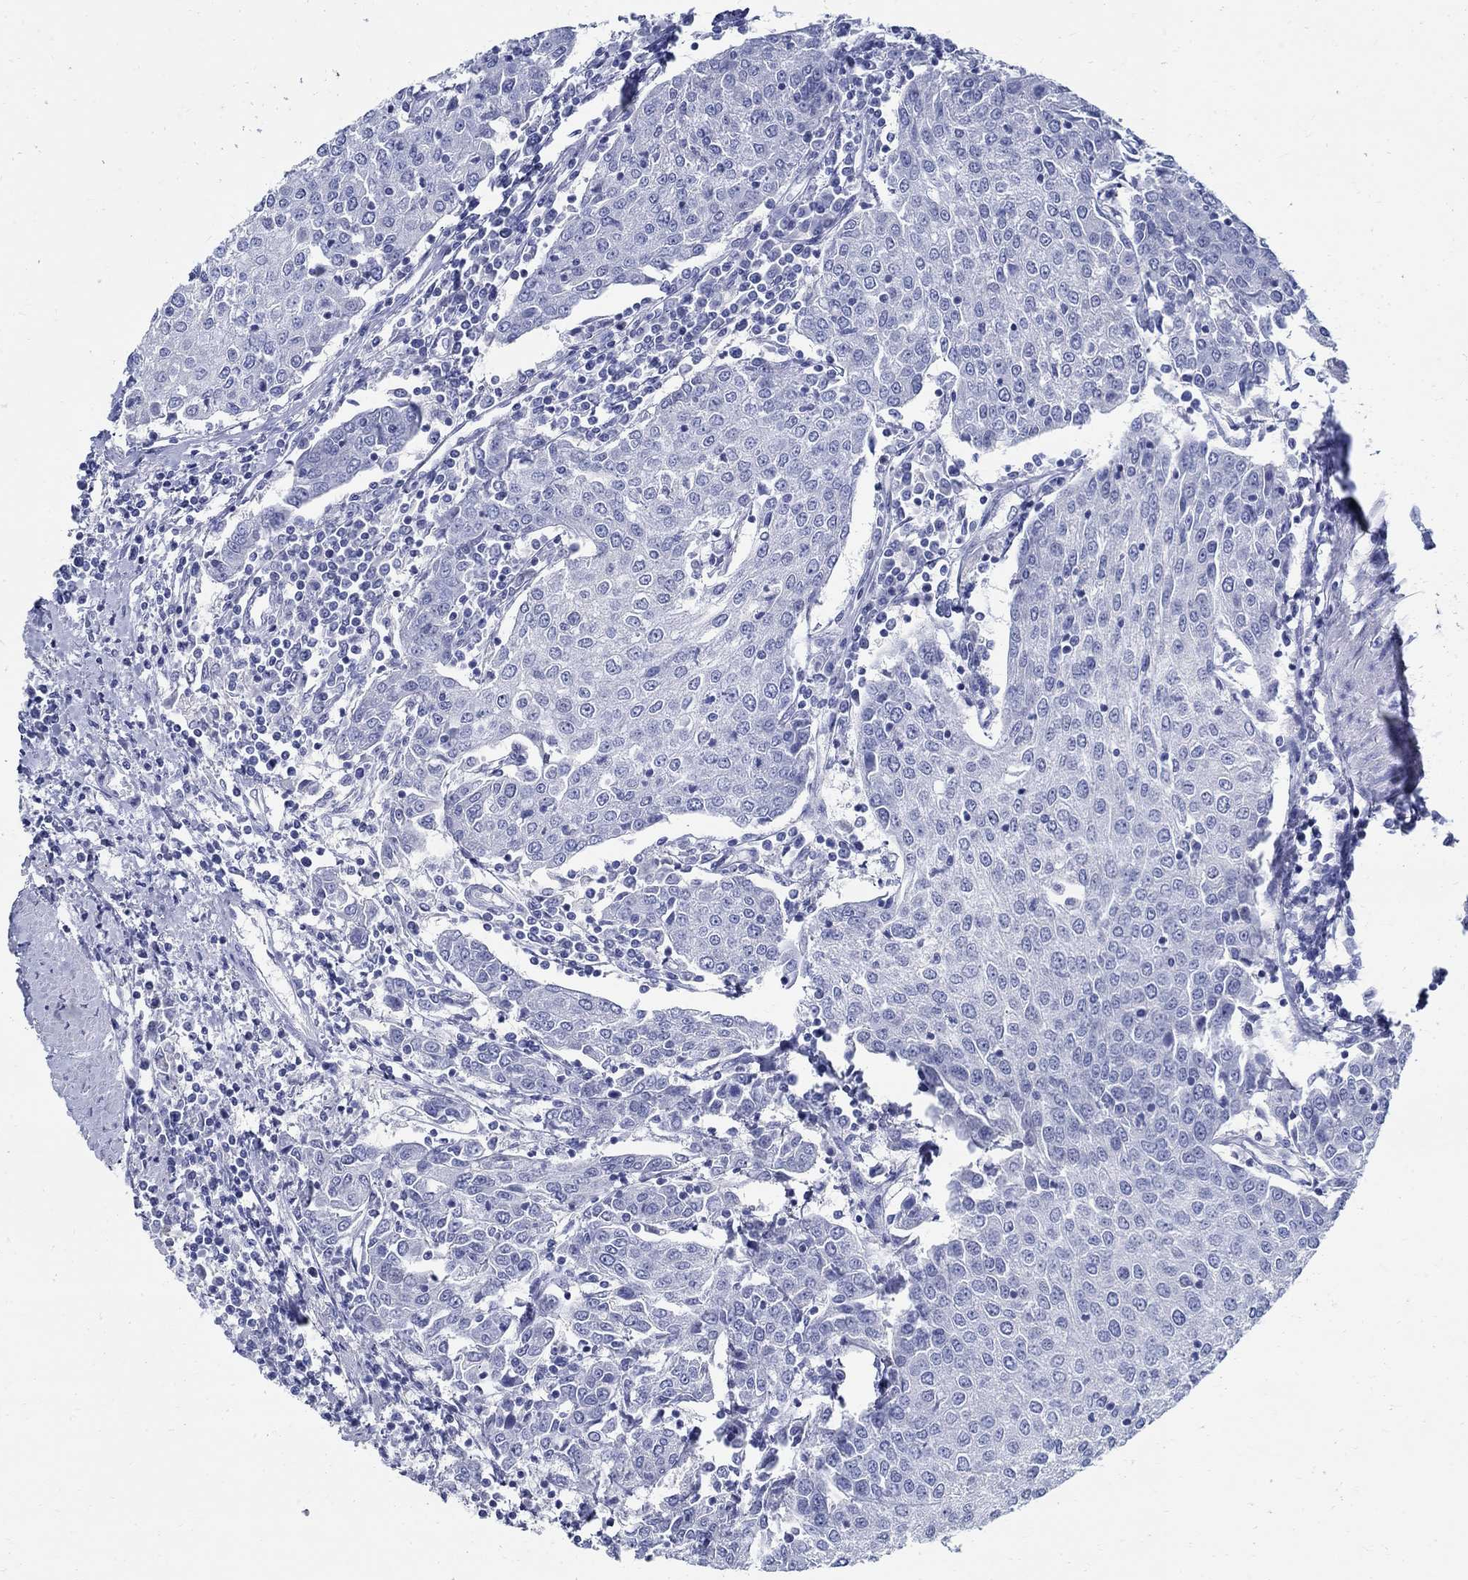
{"staining": {"intensity": "negative", "quantity": "none", "location": "none"}, "tissue": "urothelial cancer", "cell_type": "Tumor cells", "image_type": "cancer", "snomed": [{"axis": "morphology", "description": "Urothelial carcinoma, High grade"}, {"axis": "topography", "description": "Urinary bladder"}], "caption": "This is an immunohistochemistry histopathology image of urothelial cancer. There is no staining in tumor cells.", "gene": "BSPRY", "patient": {"sex": "female", "age": 85}}